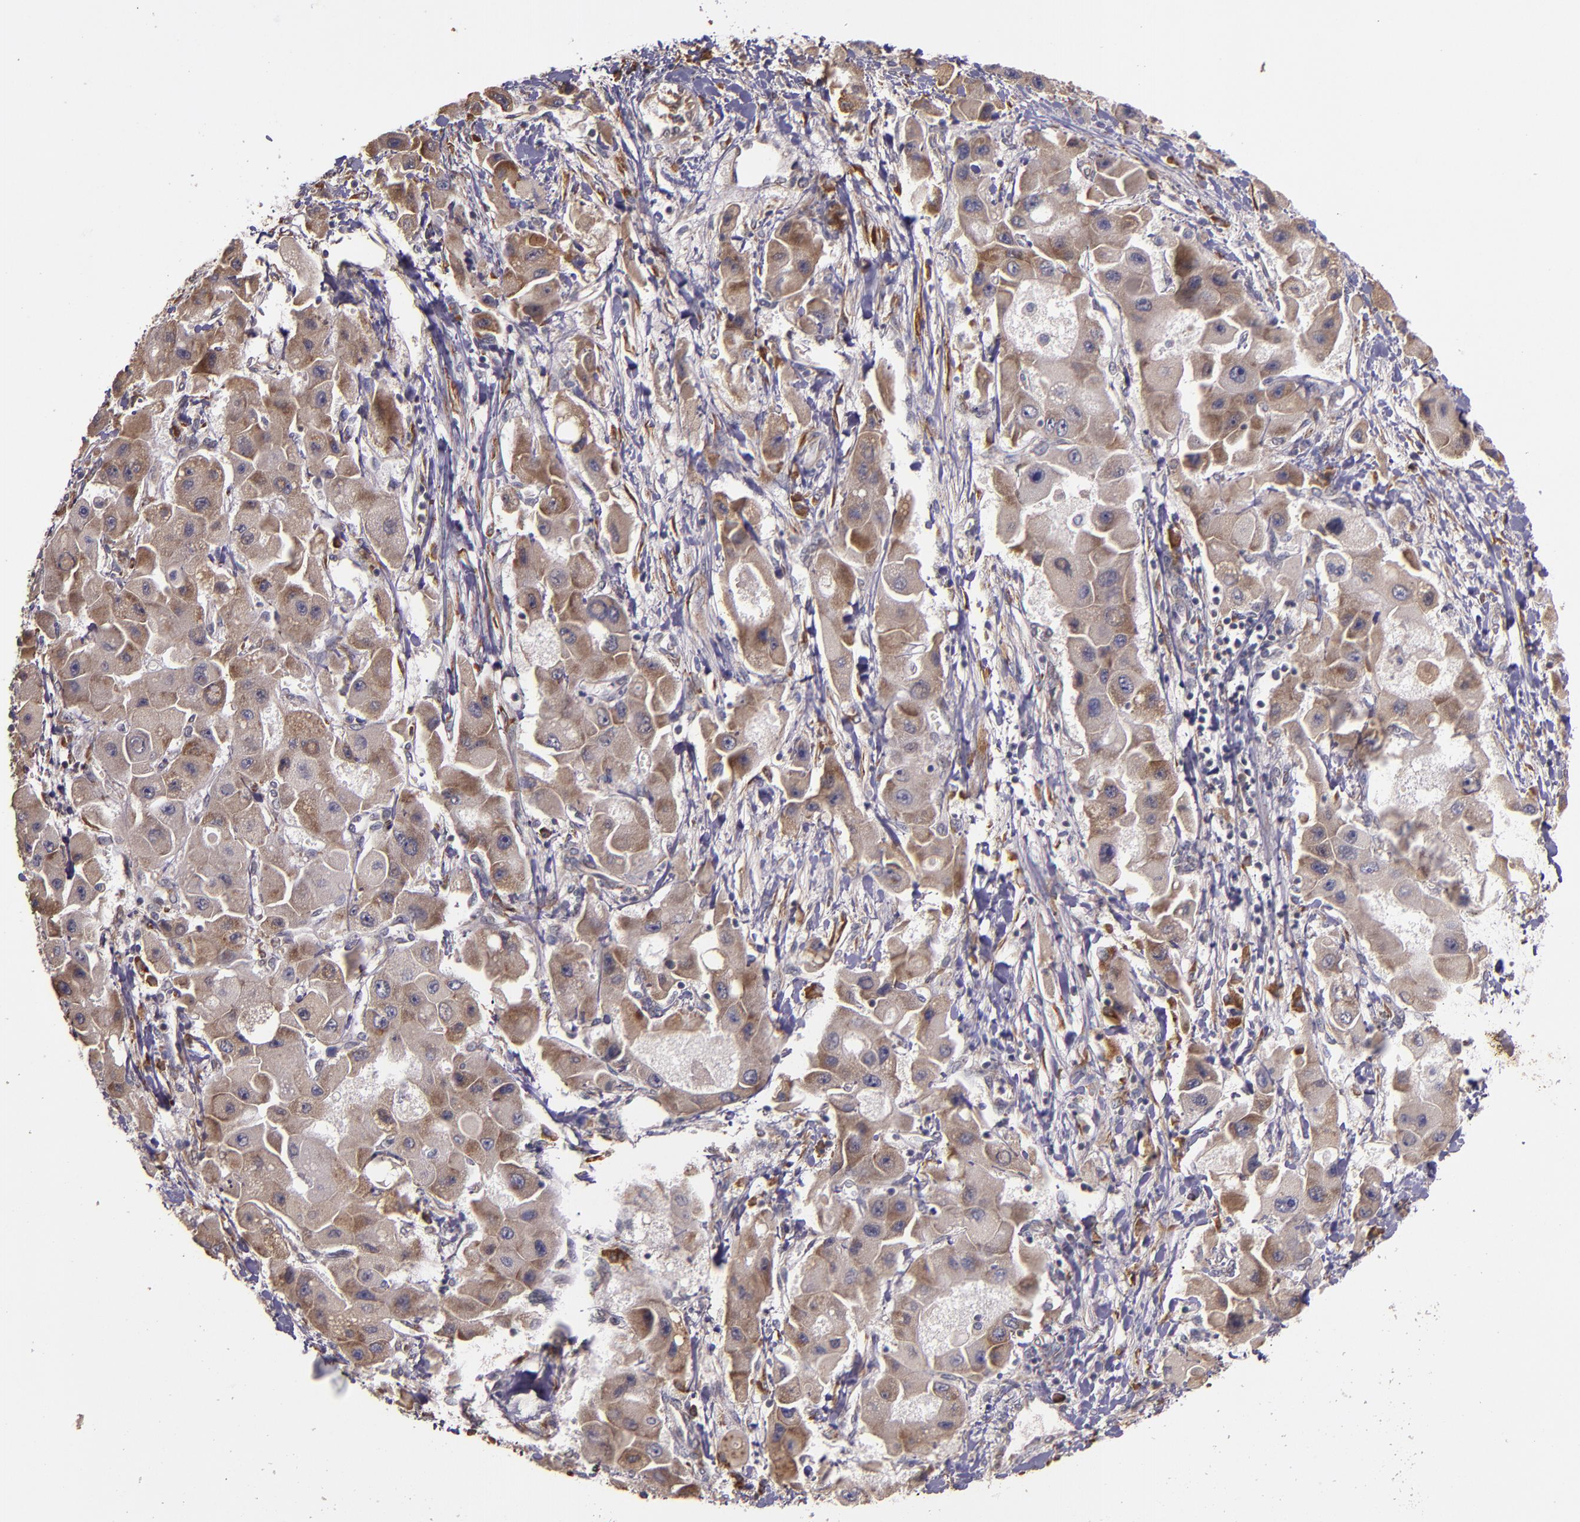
{"staining": {"intensity": "moderate", "quantity": "25%-75%", "location": "cytoplasmic/membranous"}, "tissue": "liver cancer", "cell_type": "Tumor cells", "image_type": "cancer", "snomed": [{"axis": "morphology", "description": "Carcinoma, Hepatocellular, NOS"}, {"axis": "topography", "description": "Liver"}], "caption": "Brown immunohistochemical staining in liver cancer exhibits moderate cytoplasmic/membranous expression in about 25%-75% of tumor cells. The staining was performed using DAB (3,3'-diaminobenzidine), with brown indicating positive protein expression. Nuclei are stained blue with hematoxylin.", "gene": "PRAF2", "patient": {"sex": "male", "age": 24}}